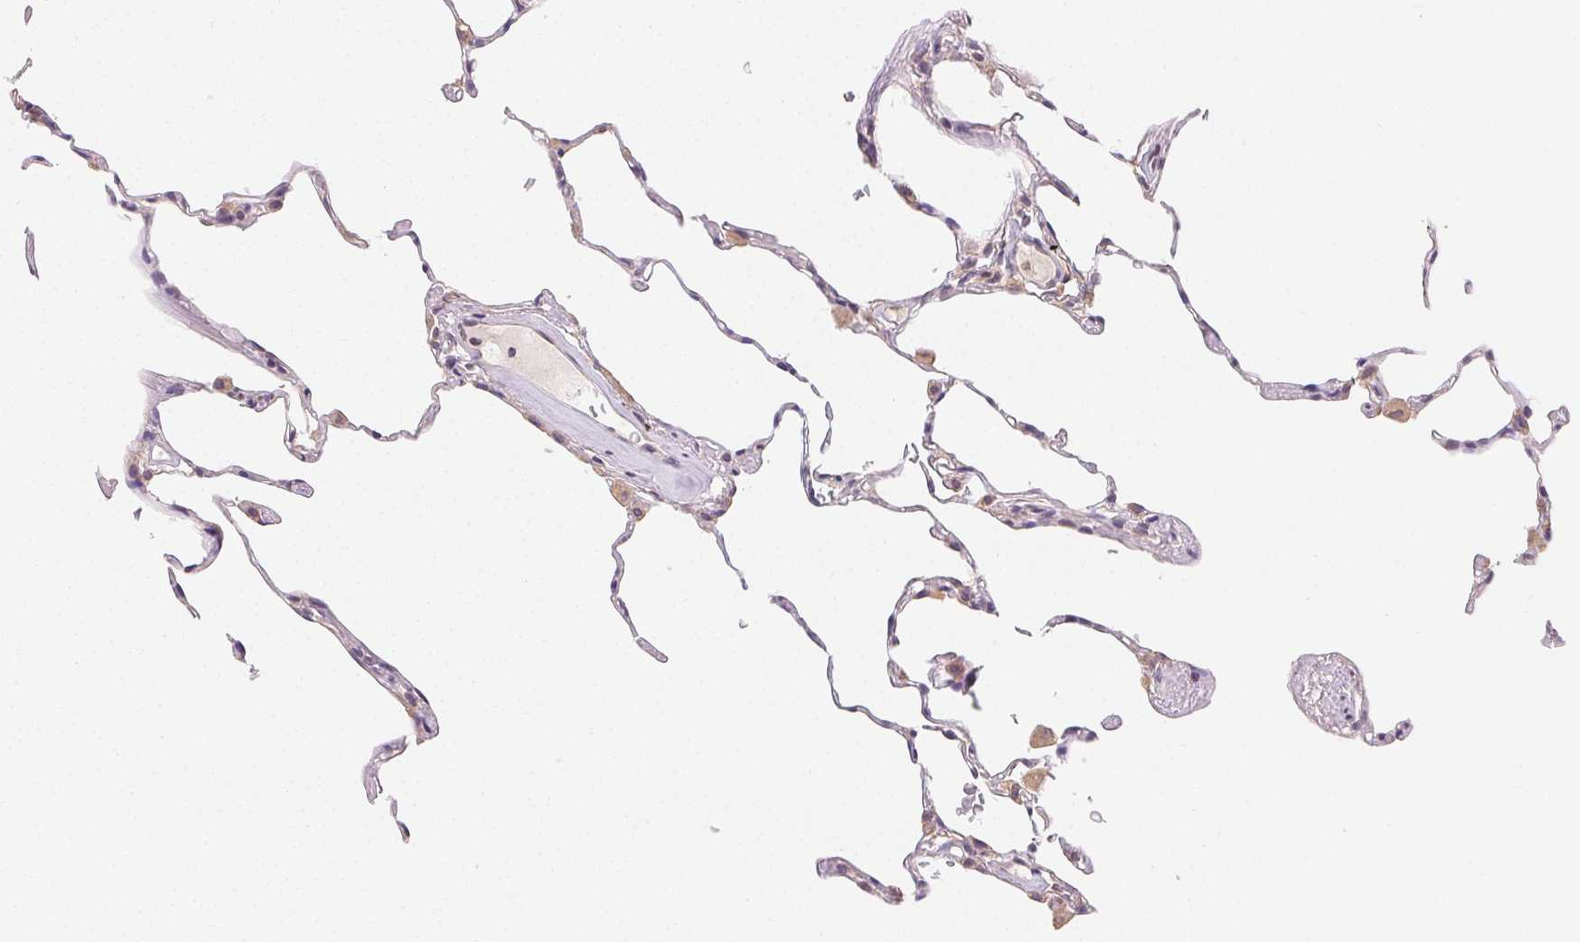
{"staining": {"intensity": "negative", "quantity": "none", "location": "none"}, "tissue": "lung", "cell_type": "Alveolar cells", "image_type": "normal", "snomed": [{"axis": "morphology", "description": "Normal tissue, NOS"}, {"axis": "topography", "description": "Lung"}], "caption": "Alveolar cells are negative for protein expression in unremarkable human lung. (Immunohistochemistry (ihc), brightfield microscopy, high magnification).", "gene": "SEZ6L2", "patient": {"sex": "female", "age": 57}}